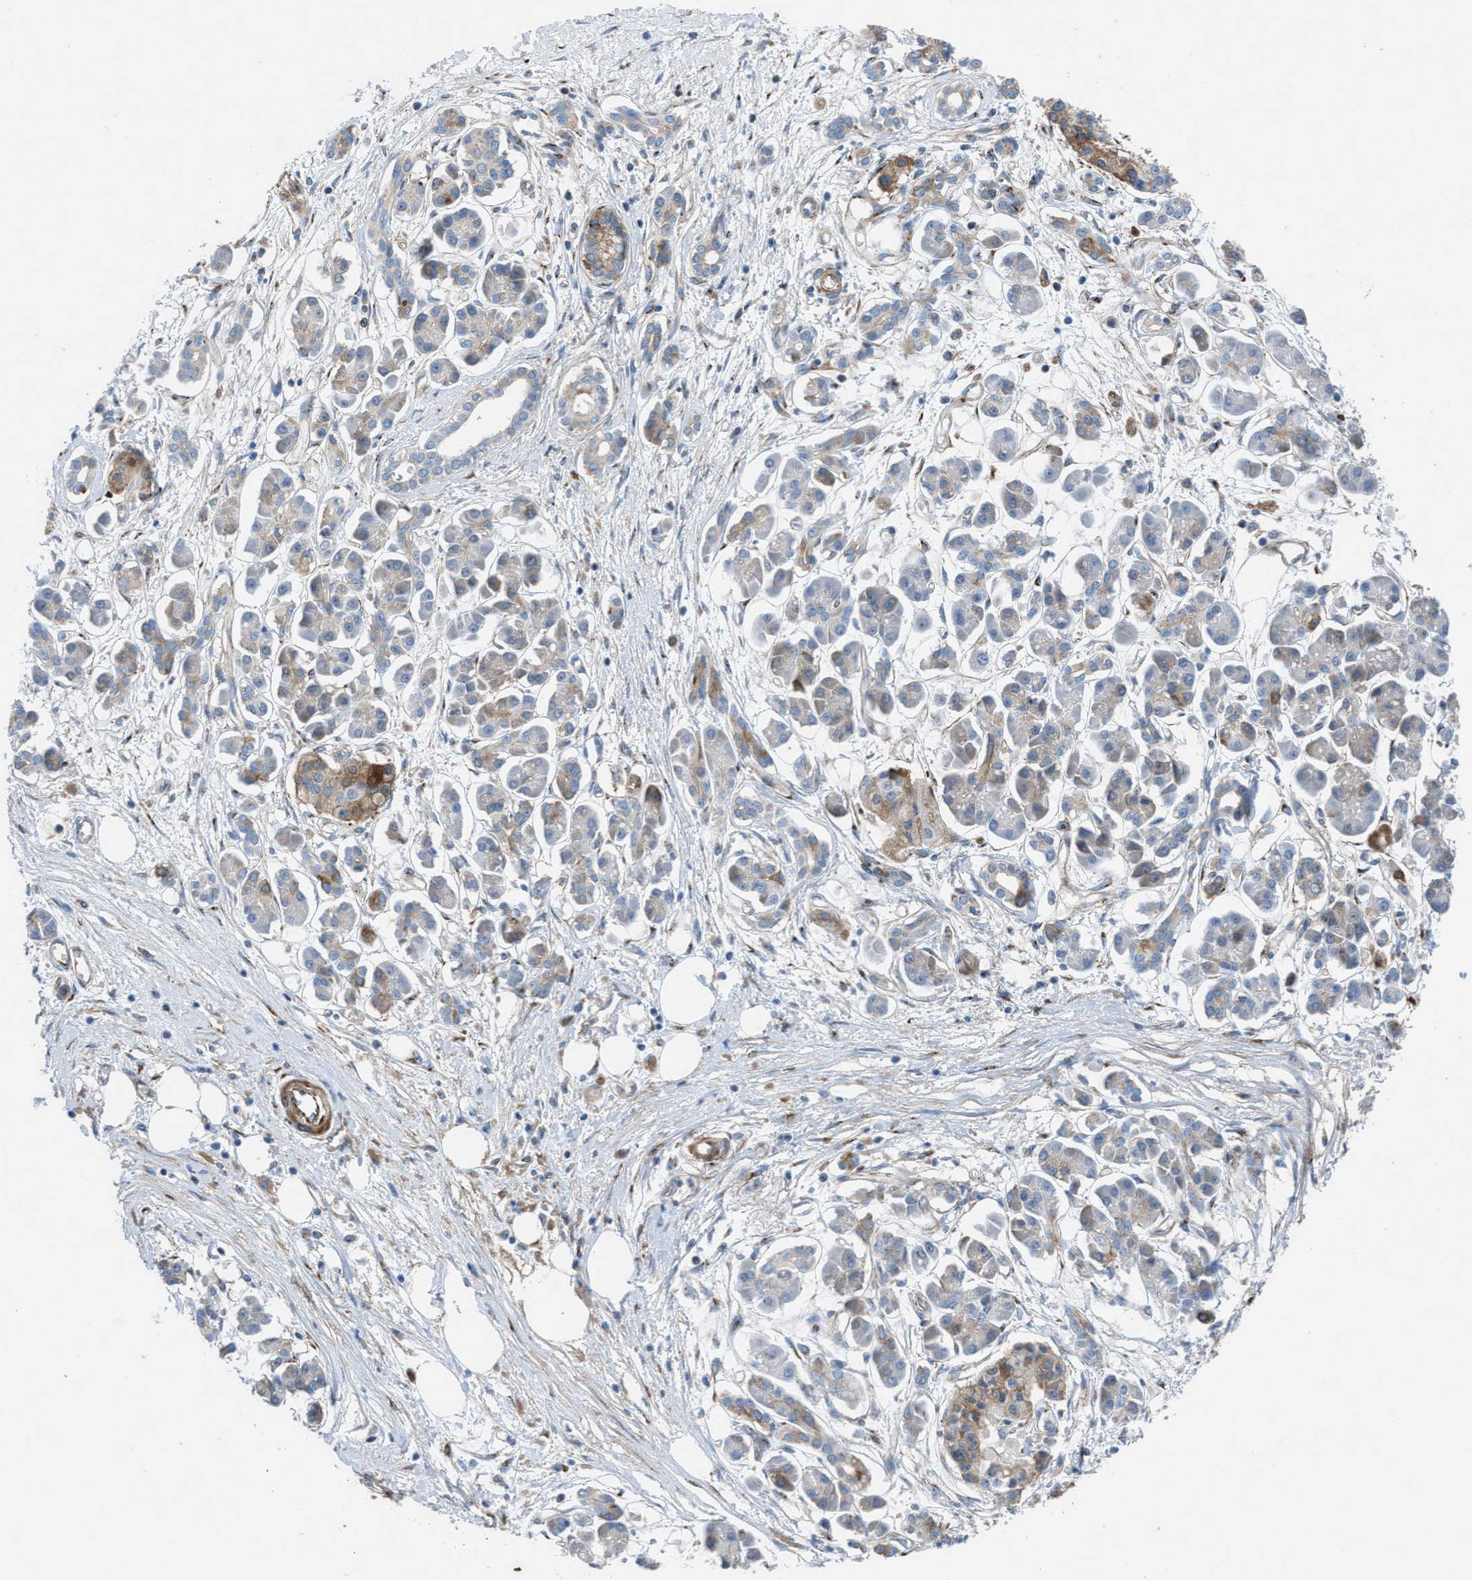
{"staining": {"intensity": "moderate", "quantity": "25%-75%", "location": "cytoplasmic/membranous"}, "tissue": "pancreatic cancer", "cell_type": "Tumor cells", "image_type": "cancer", "snomed": [{"axis": "morphology", "description": "Adenocarcinoma, NOS"}, {"axis": "topography", "description": "Pancreas"}], "caption": "Pancreatic adenocarcinoma stained with a brown dye exhibits moderate cytoplasmic/membranous positive staining in approximately 25%-75% of tumor cells.", "gene": "SLC6A9", "patient": {"sex": "female", "age": 77}}